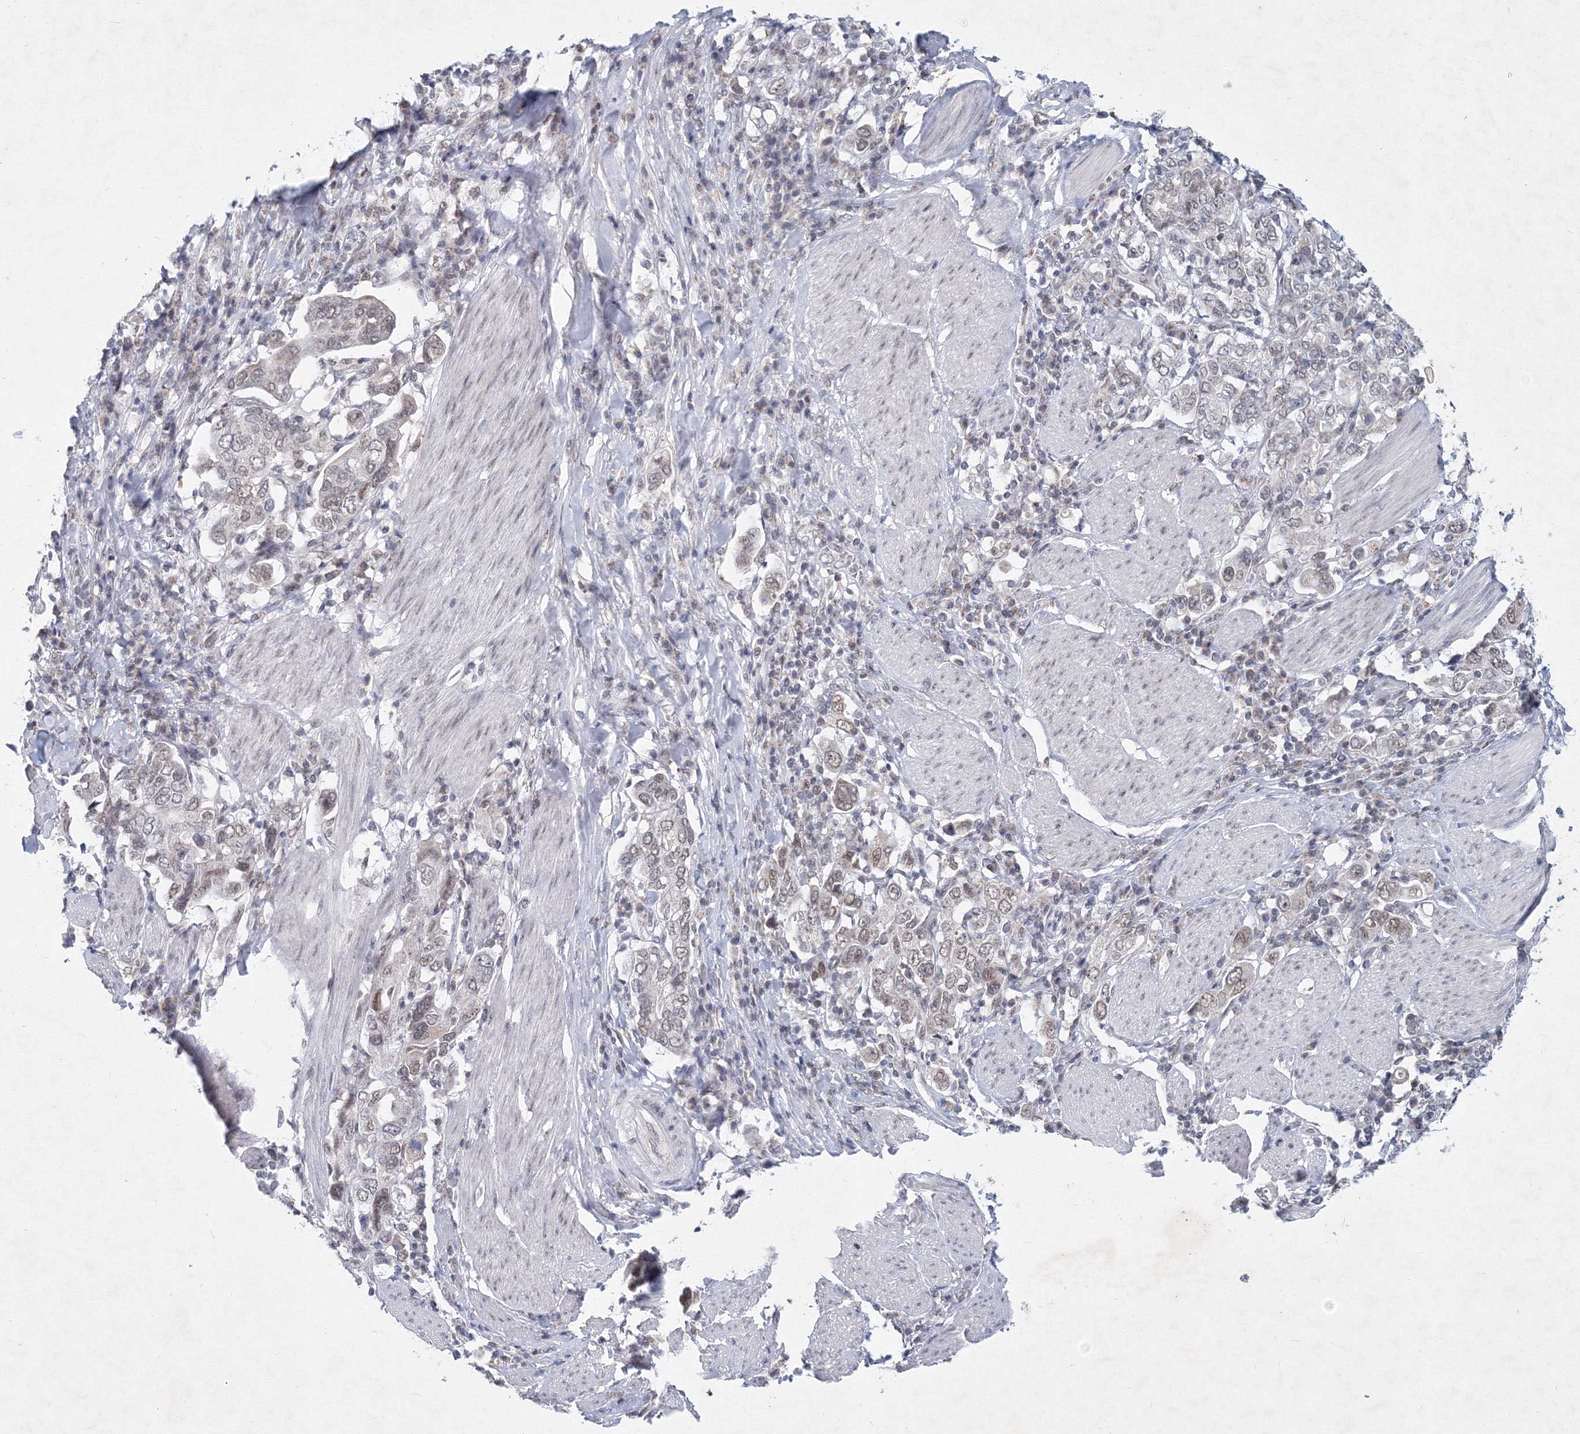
{"staining": {"intensity": "weak", "quantity": "<25%", "location": "nuclear"}, "tissue": "stomach cancer", "cell_type": "Tumor cells", "image_type": "cancer", "snomed": [{"axis": "morphology", "description": "Adenocarcinoma, NOS"}, {"axis": "topography", "description": "Stomach, upper"}], "caption": "Immunohistochemistry of adenocarcinoma (stomach) demonstrates no expression in tumor cells.", "gene": "SF3B6", "patient": {"sex": "male", "age": 62}}